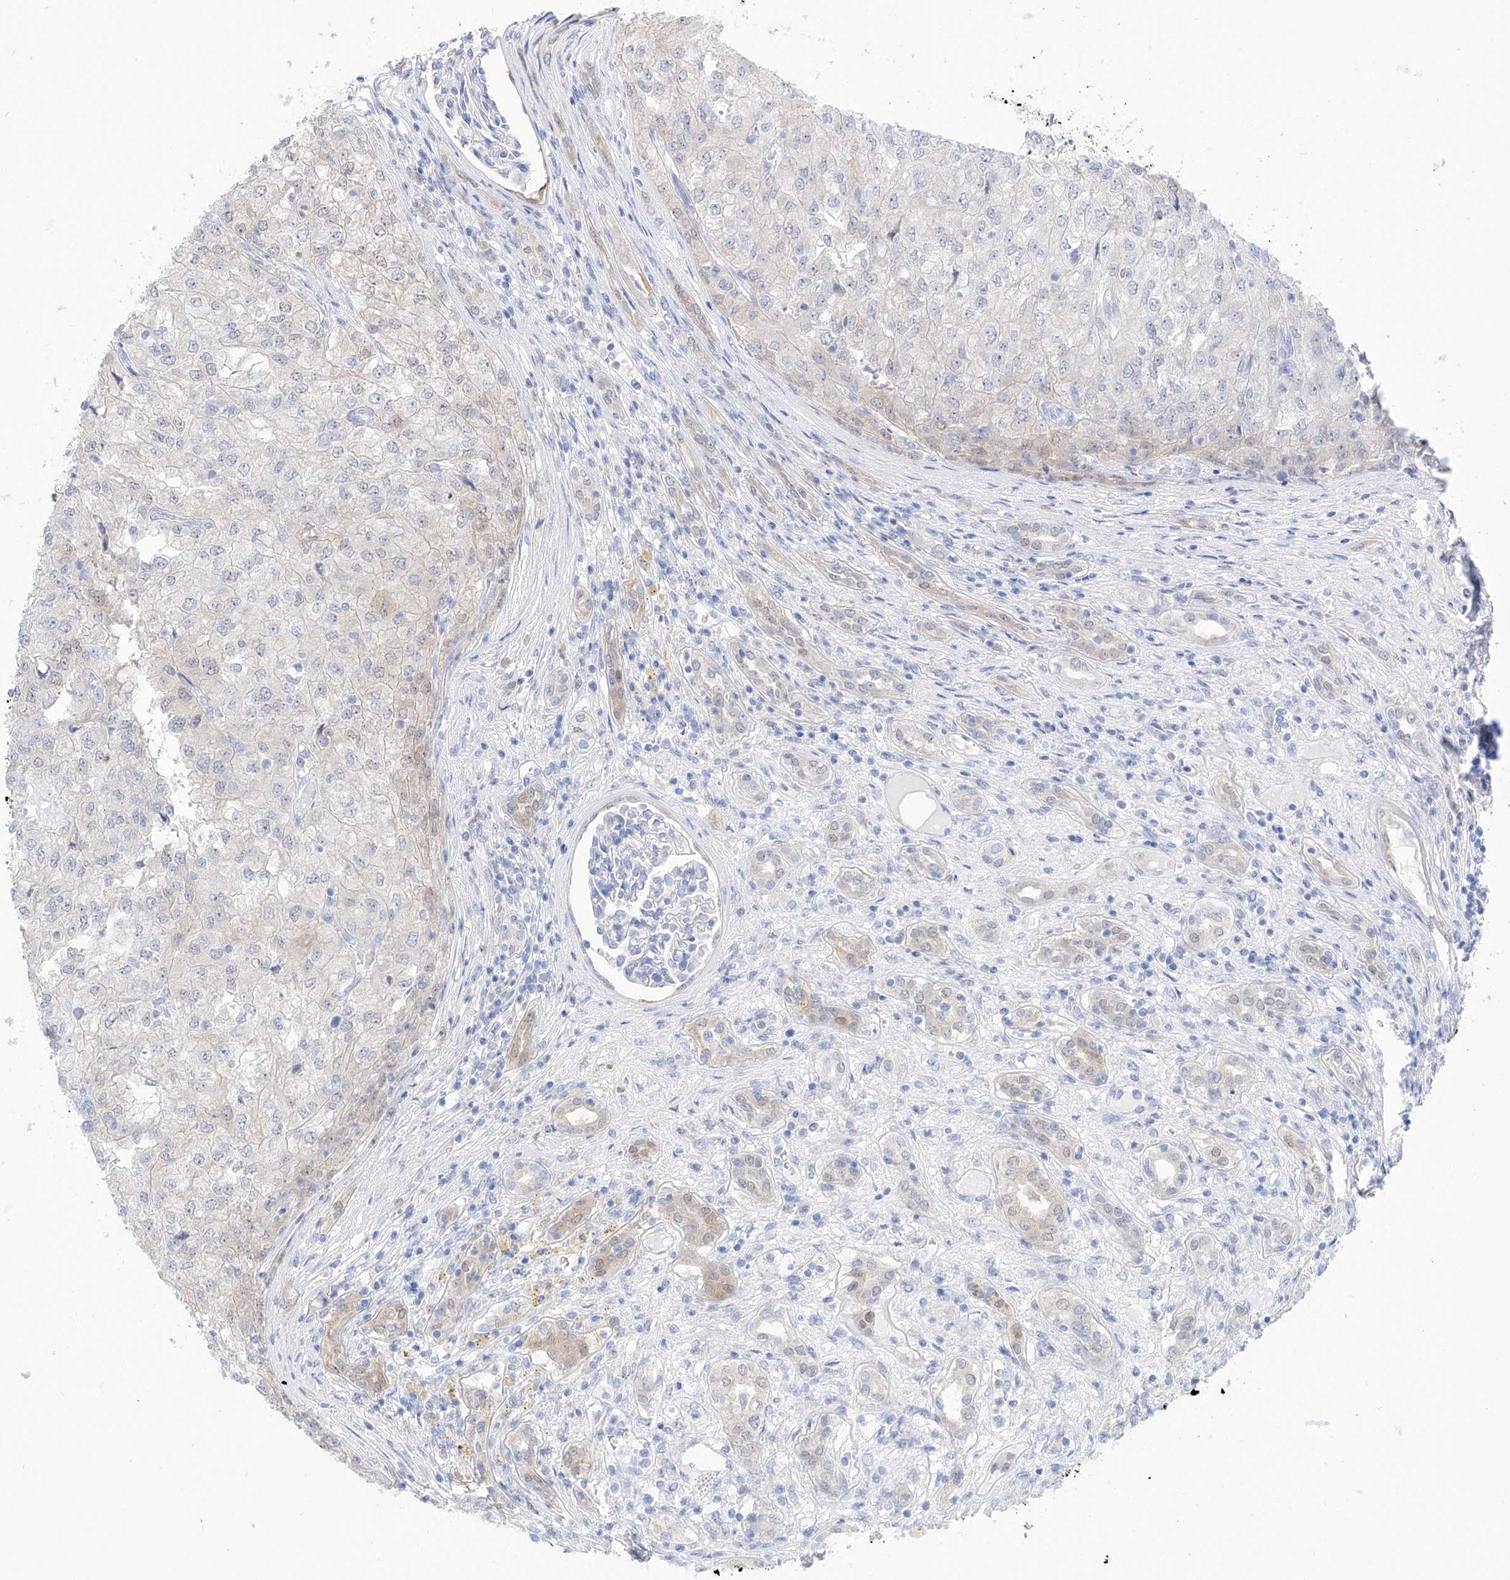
{"staining": {"intensity": "negative", "quantity": "none", "location": "none"}, "tissue": "renal cancer", "cell_type": "Tumor cells", "image_type": "cancer", "snomed": [{"axis": "morphology", "description": "Adenocarcinoma, NOS"}, {"axis": "topography", "description": "Kidney"}], "caption": "Renal adenocarcinoma was stained to show a protein in brown. There is no significant positivity in tumor cells.", "gene": "PDXK", "patient": {"sex": "female", "age": 54}}